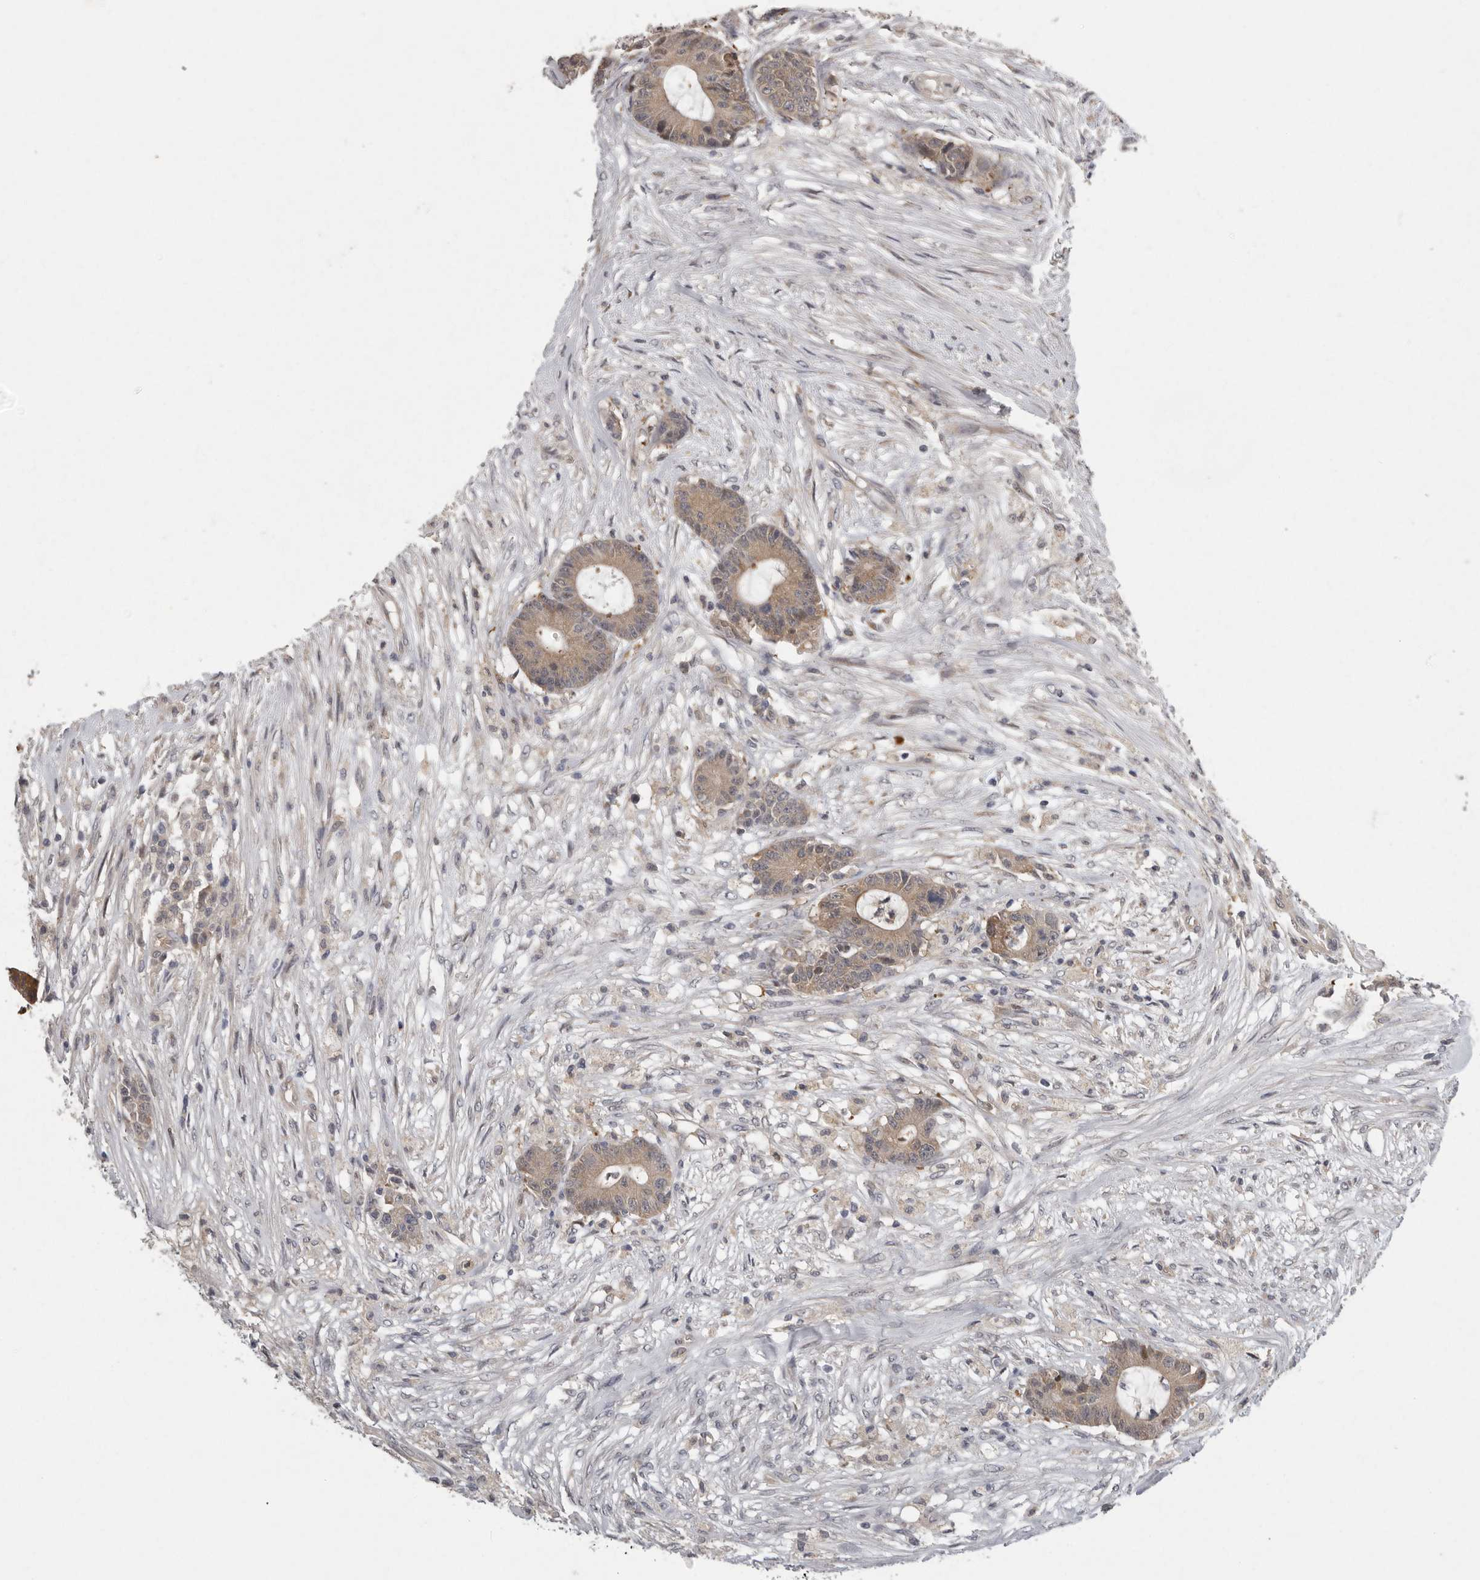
{"staining": {"intensity": "weak", "quantity": "25%-75%", "location": "cytoplasmic/membranous"}, "tissue": "colorectal cancer", "cell_type": "Tumor cells", "image_type": "cancer", "snomed": [{"axis": "morphology", "description": "Adenocarcinoma, NOS"}, {"axis": "topography", "description": "Colon"}], "caption": "Protein positivity by IHC reveals weak cytoplasmic/membranous staining in about 25%-75% of tumor cells in colorectal adenocarcinoma.", "gene": "RALGPS2", "patient": {"sex": "female", "age": 84}}